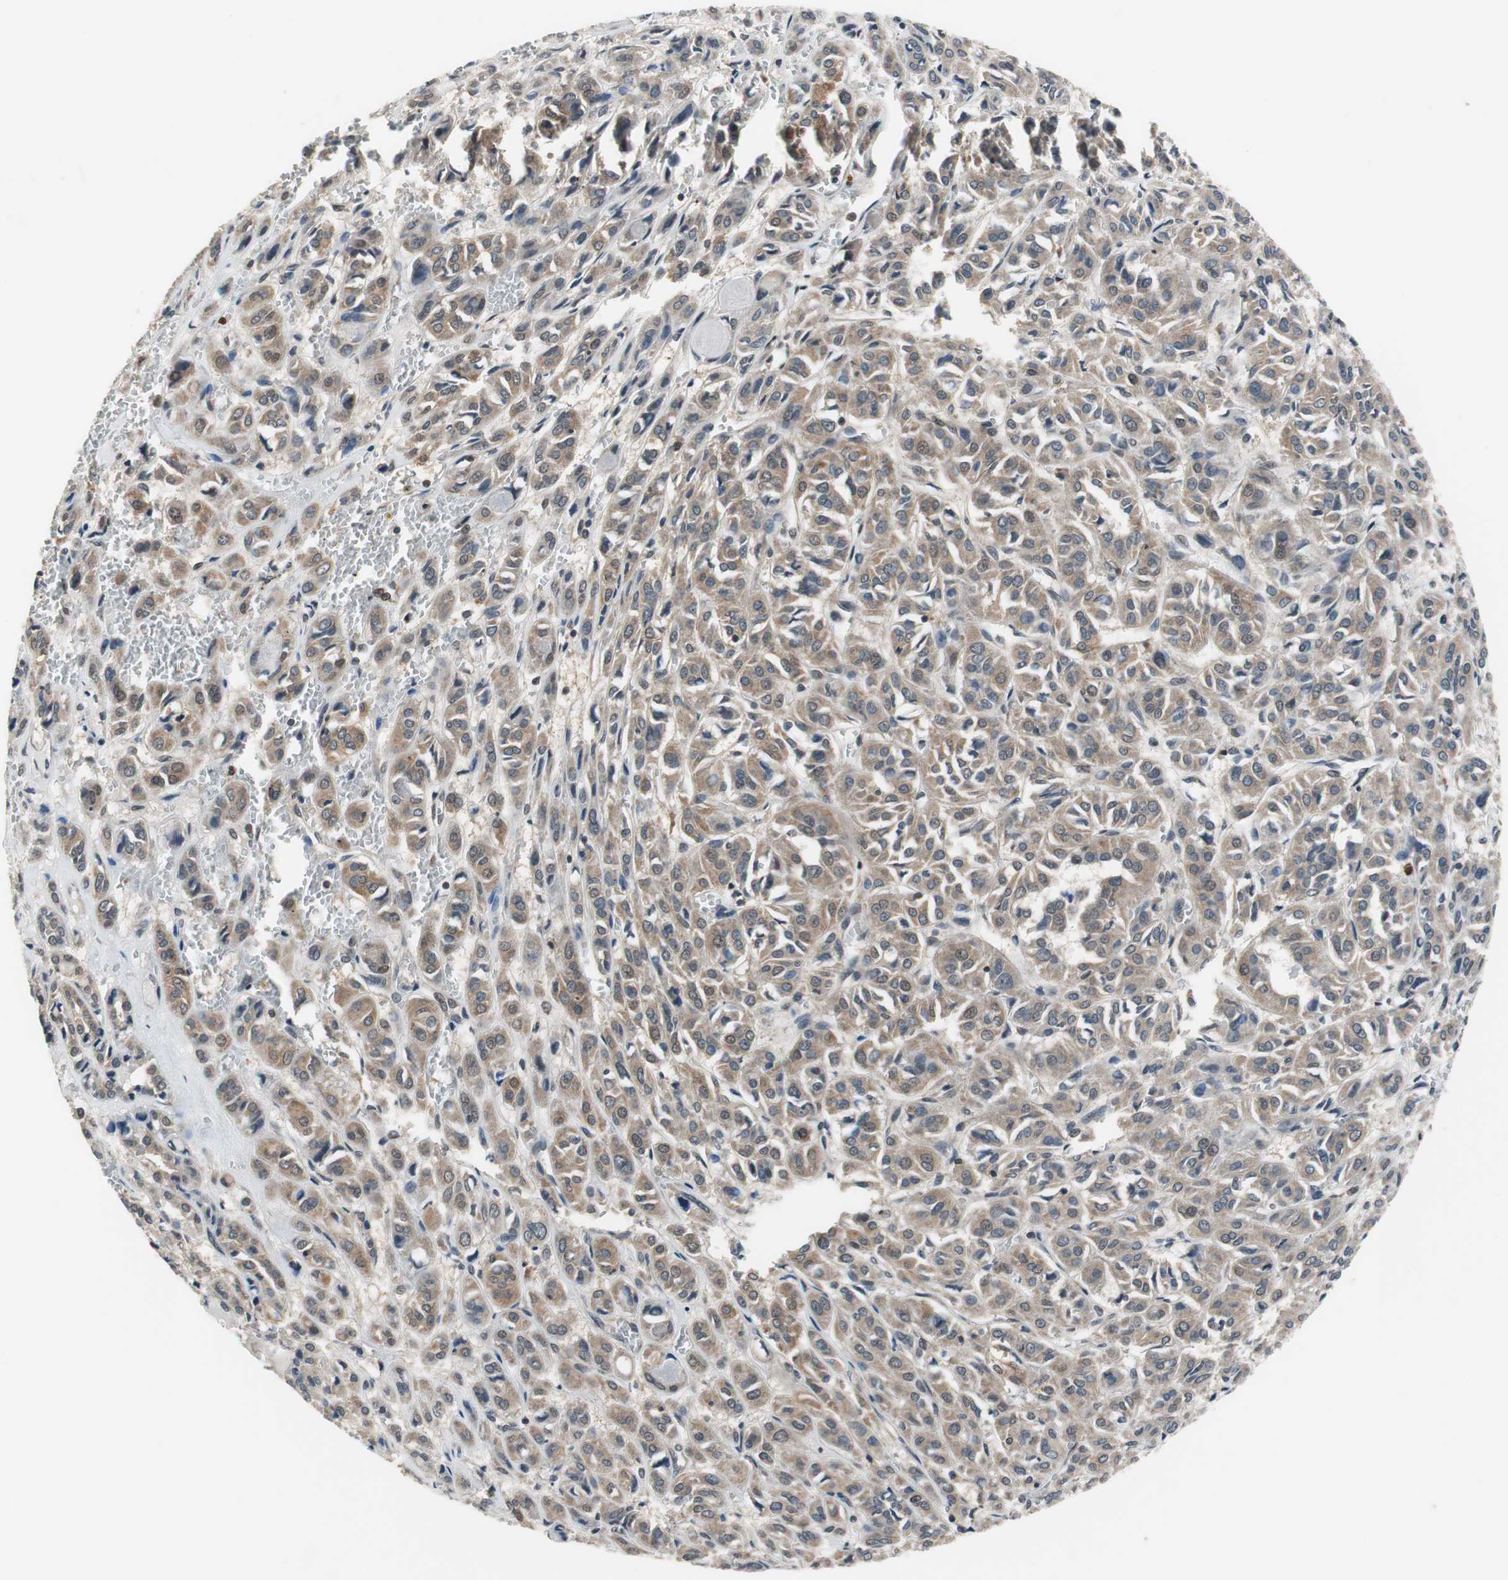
{"staining": {"intensity": "moderate", "quantity": ">75%", "location": "cytoplasmic/membranous"}, "tissue": "thyroid cancer", "cell_type": "Tumor cells", "image_type": "cancer", "snomed": [{"axis": "morphology", "description": "Follicular adenoma carcinoma, NOS"}, {"axis": "topography", "description": "Thyroid gland"}], "caption": "Immunohistochemistry image of neoplastic tissue: human thyroid cancer (follicular adenoma carcinoma) stained using immunohistochemistry (IHC) shows medium levels of moderate protein expression localized specifically in the cytoplasmic/membranous of tumor cells, appearing as a cytoplasmic/membranous brown color.", "gene": "MAFB", "patient": {"sex": "female", "age": 71}}